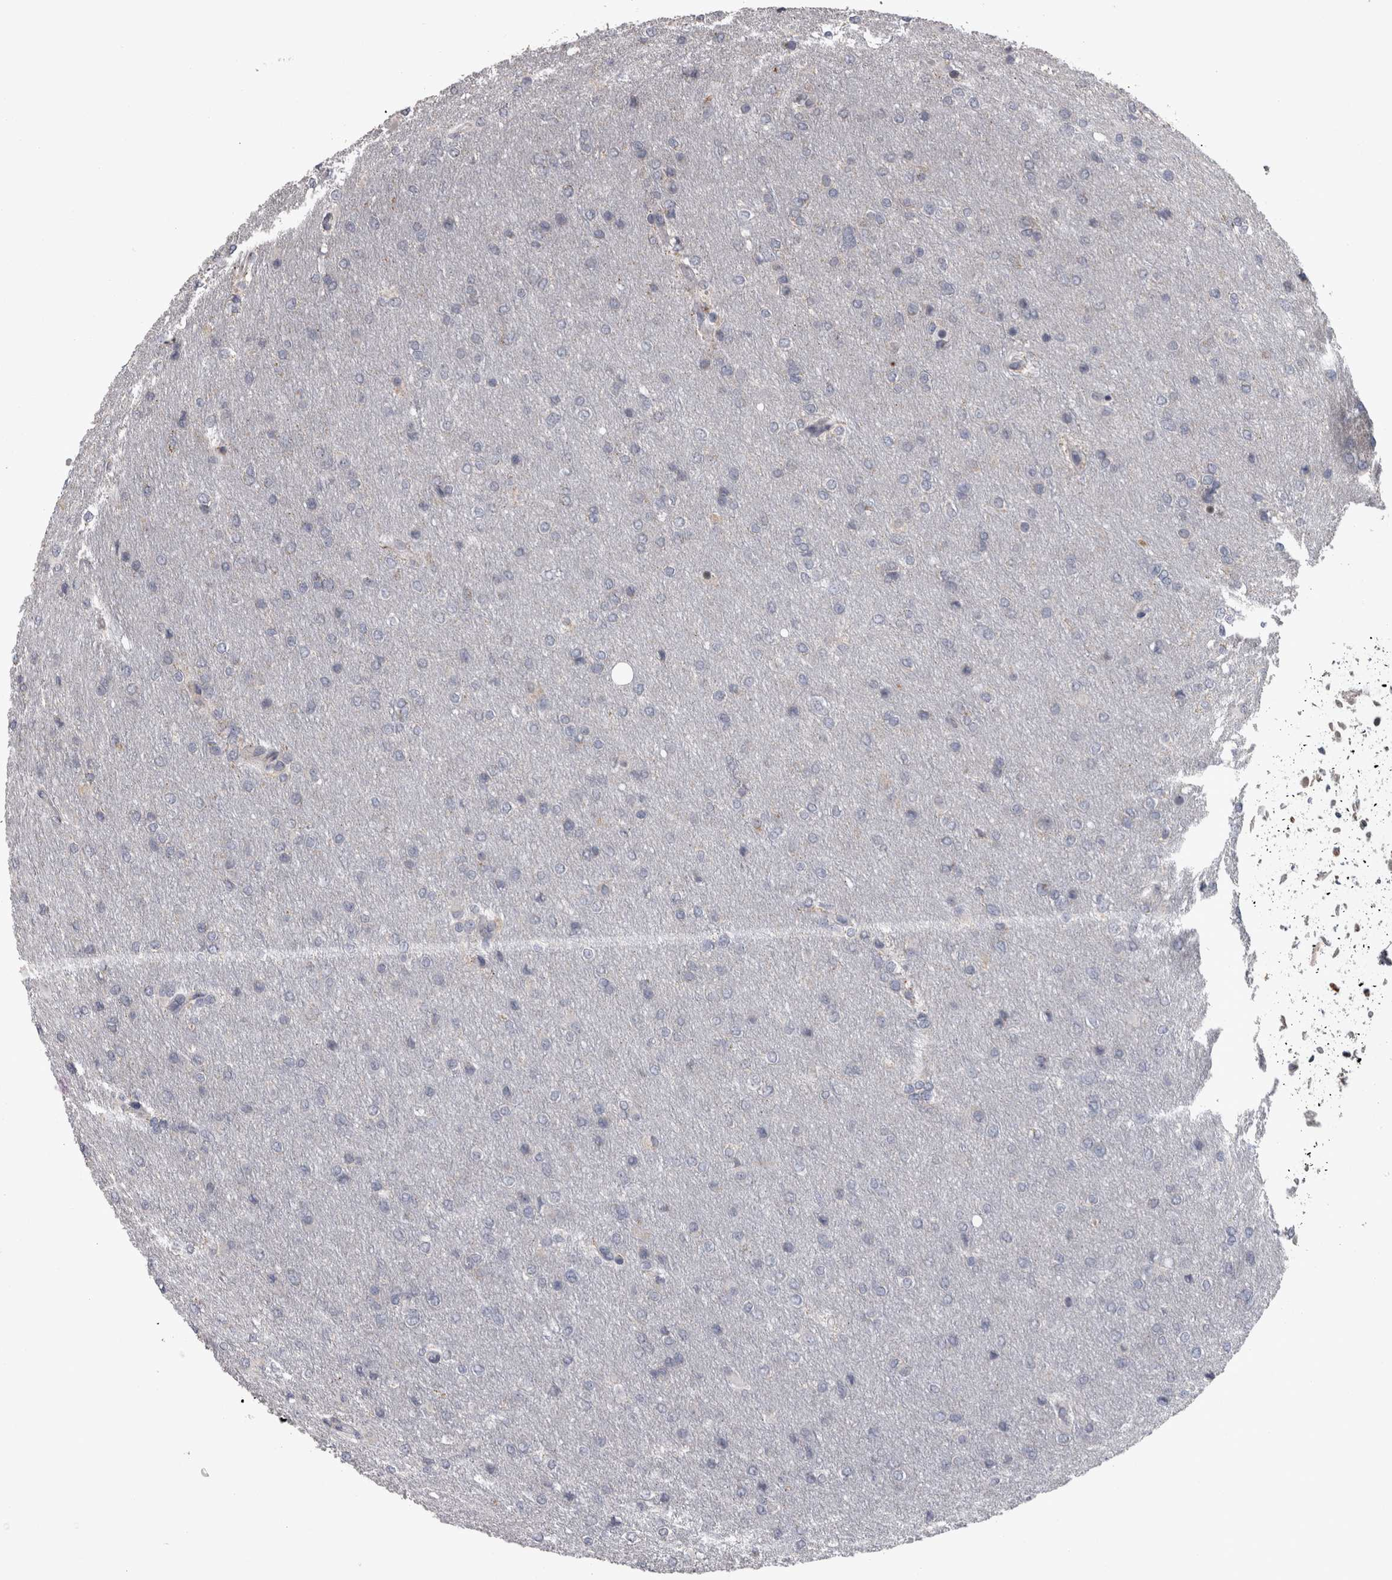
{"staining": {"intensity": "negative", "quantity": "none", "location": "none"}, "tissue": "glioma", "cell_type": "Tumor cells", "image_type": "cancer", "snomed": [{"axis": "morphology", "description": "Glioma, malignant, High grade"}, {"axis": "topography", "description": "Cerebral cortex"}], "caption": "Micrograph shows no significant protein expression in tumor cells of high-grade glioma (malignant). (Immunohistochemistry, brightfield microscopy, high magnification).", "gene": "DBT", "patient": {"sex": "female", "age": 36}}